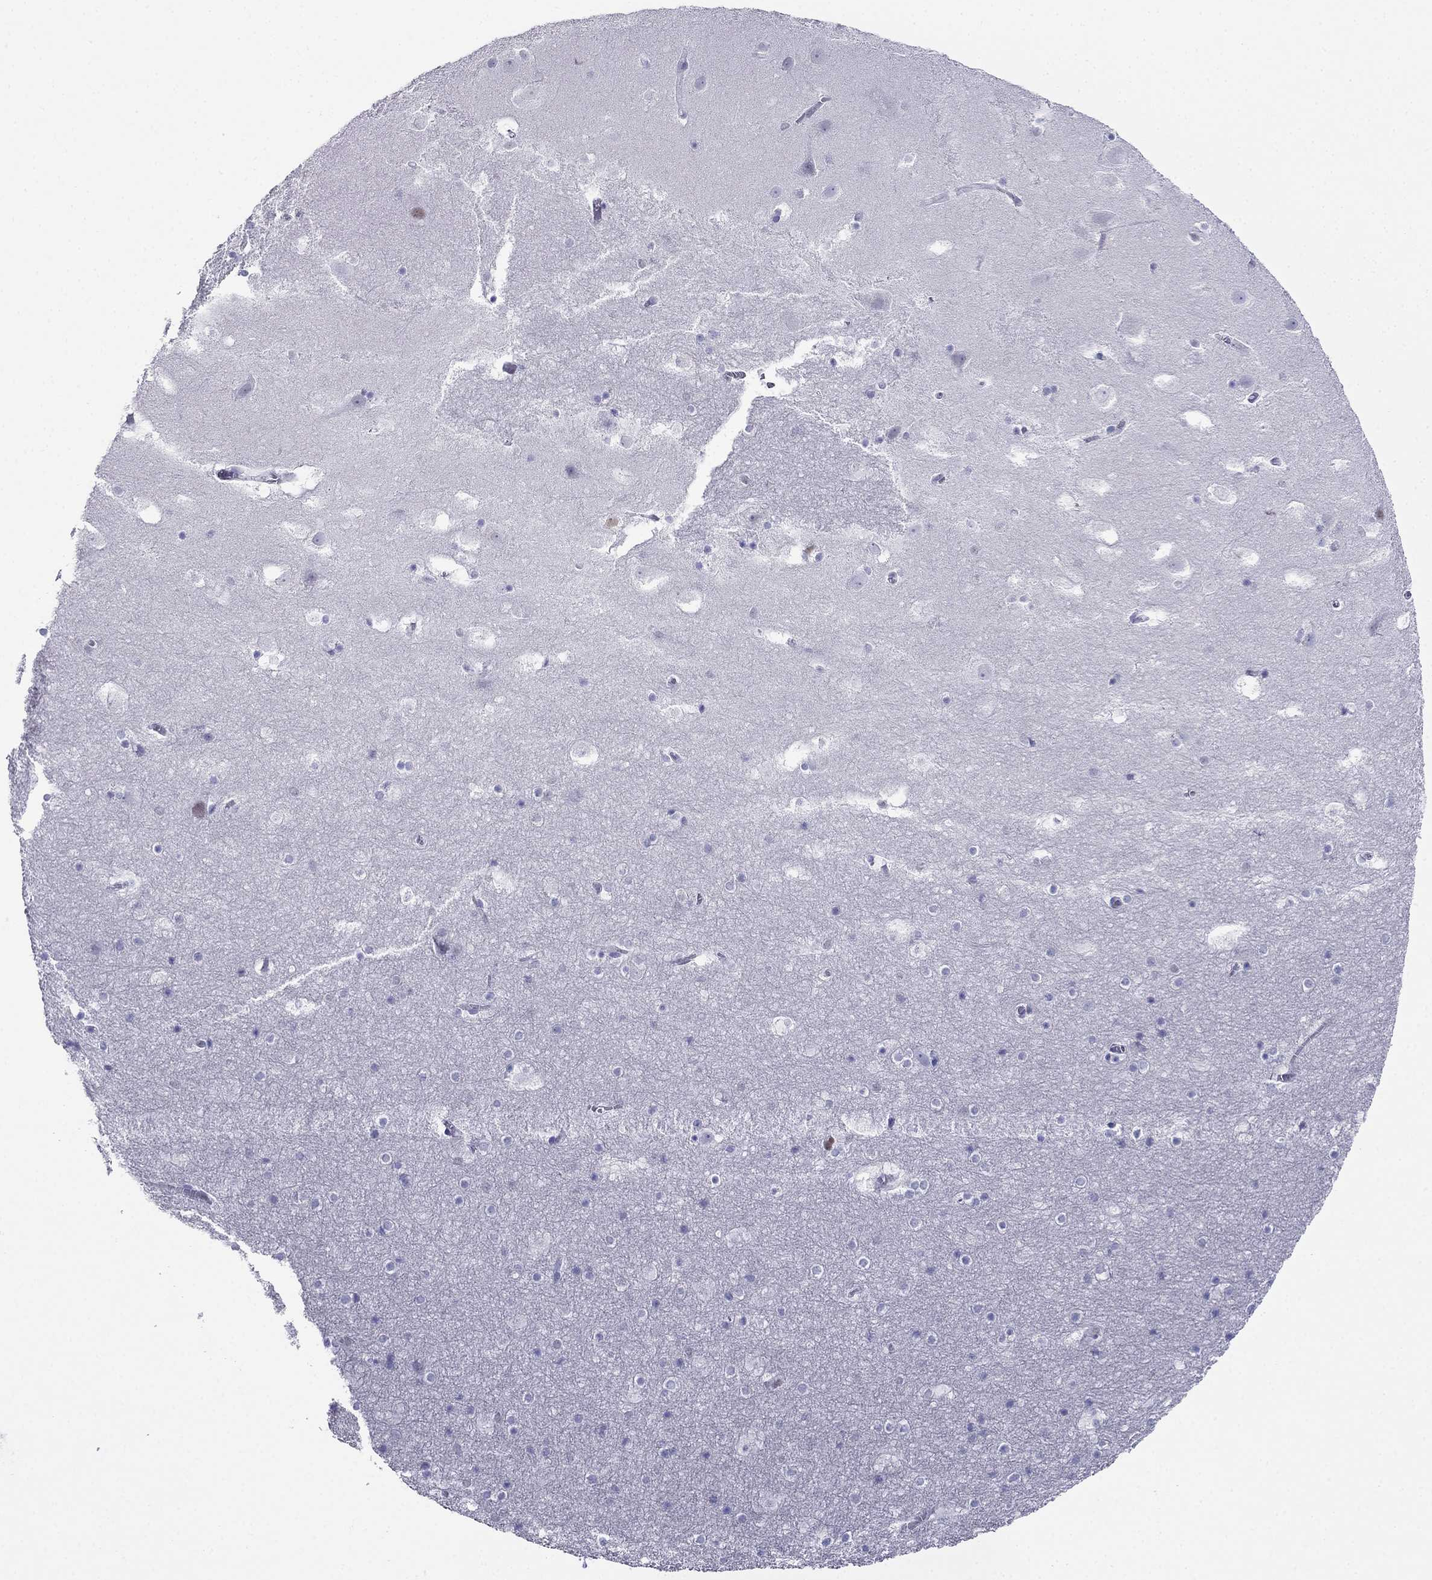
{"staining": {"intensity": "negative", "quantity": "none", "location": "none"}, "tissue": "hippocampus", "cell_type": "Glial cells", "image_type": "normal", "snomed": [{"axis": "morphology", "description": "Normal tissue, NOS"}, {"axis": "topography", "description": "Hippocampus"}], "caption": "The micrograph reveals no significant positivity in glial cells of hippocampus. (Immunohistochemistry (ihc), brightfield microscopy, high magnification).", "gene": "PPM1G", "patient": {"sex": "male", "age": 45}}